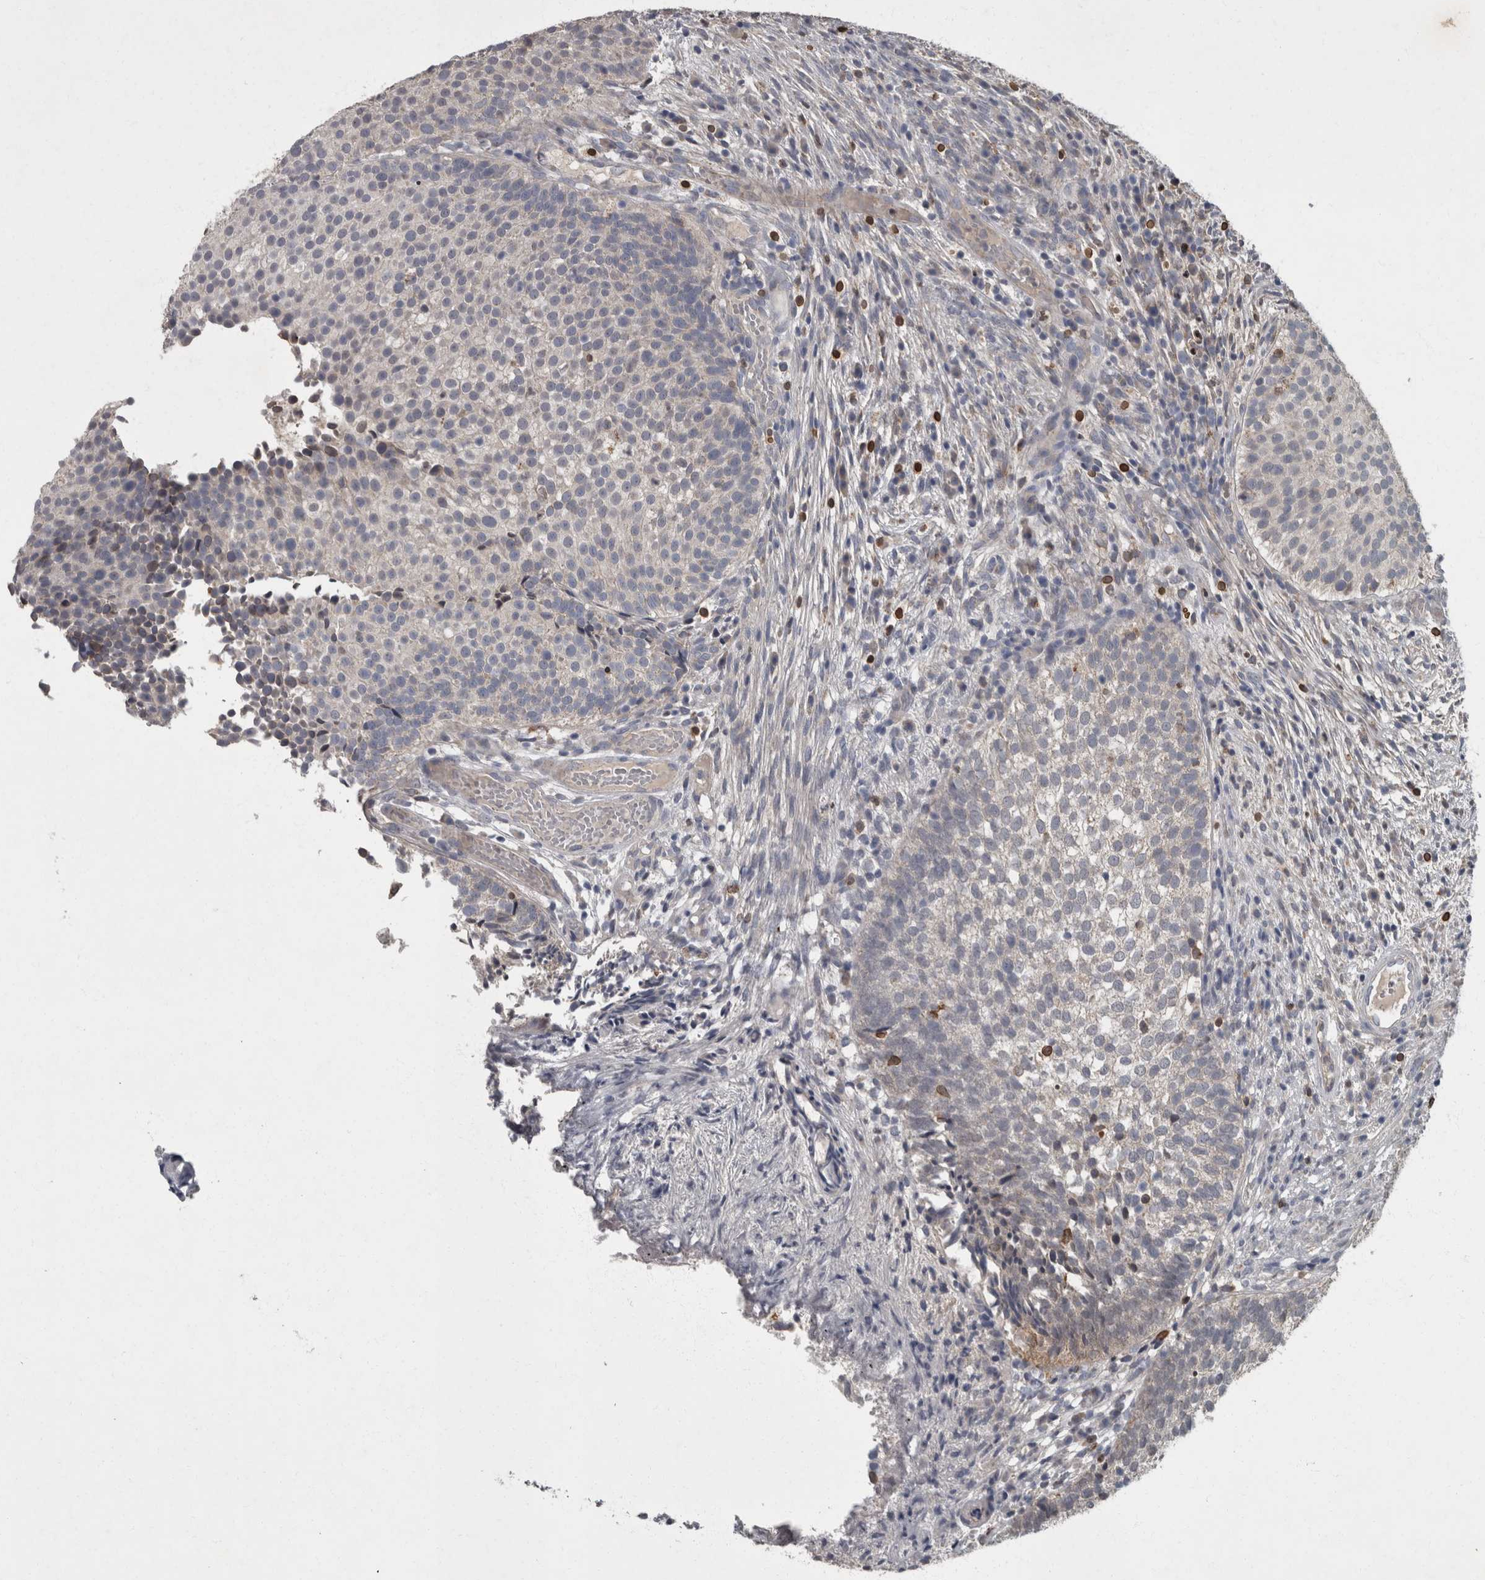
{"staining": {"intensity": "negative", "quantity": "none", "location": "none"}, "tissue": "urothelial cancer", "cell_type": "Tumor cells", "image_type": "cancer", "snomed": [{"axis": "morphology", "description": "Urothelial carcinoma, Low grade"}, {"axis": "topography", "description": "Urinary bladder"}], "caption": "Immunohistochemical staining of human urothelial cancer shows no significant expression in tumor cells. The staining was performed using DAB (3,3'-diaminobenzidine) to visualize the protein expression in brown, while the nuclei were stained in blue with hematoxylin (Magnification: 20x).", "gene": "PPP1R3C", "patient": {"sex": "male", "age": 86}}